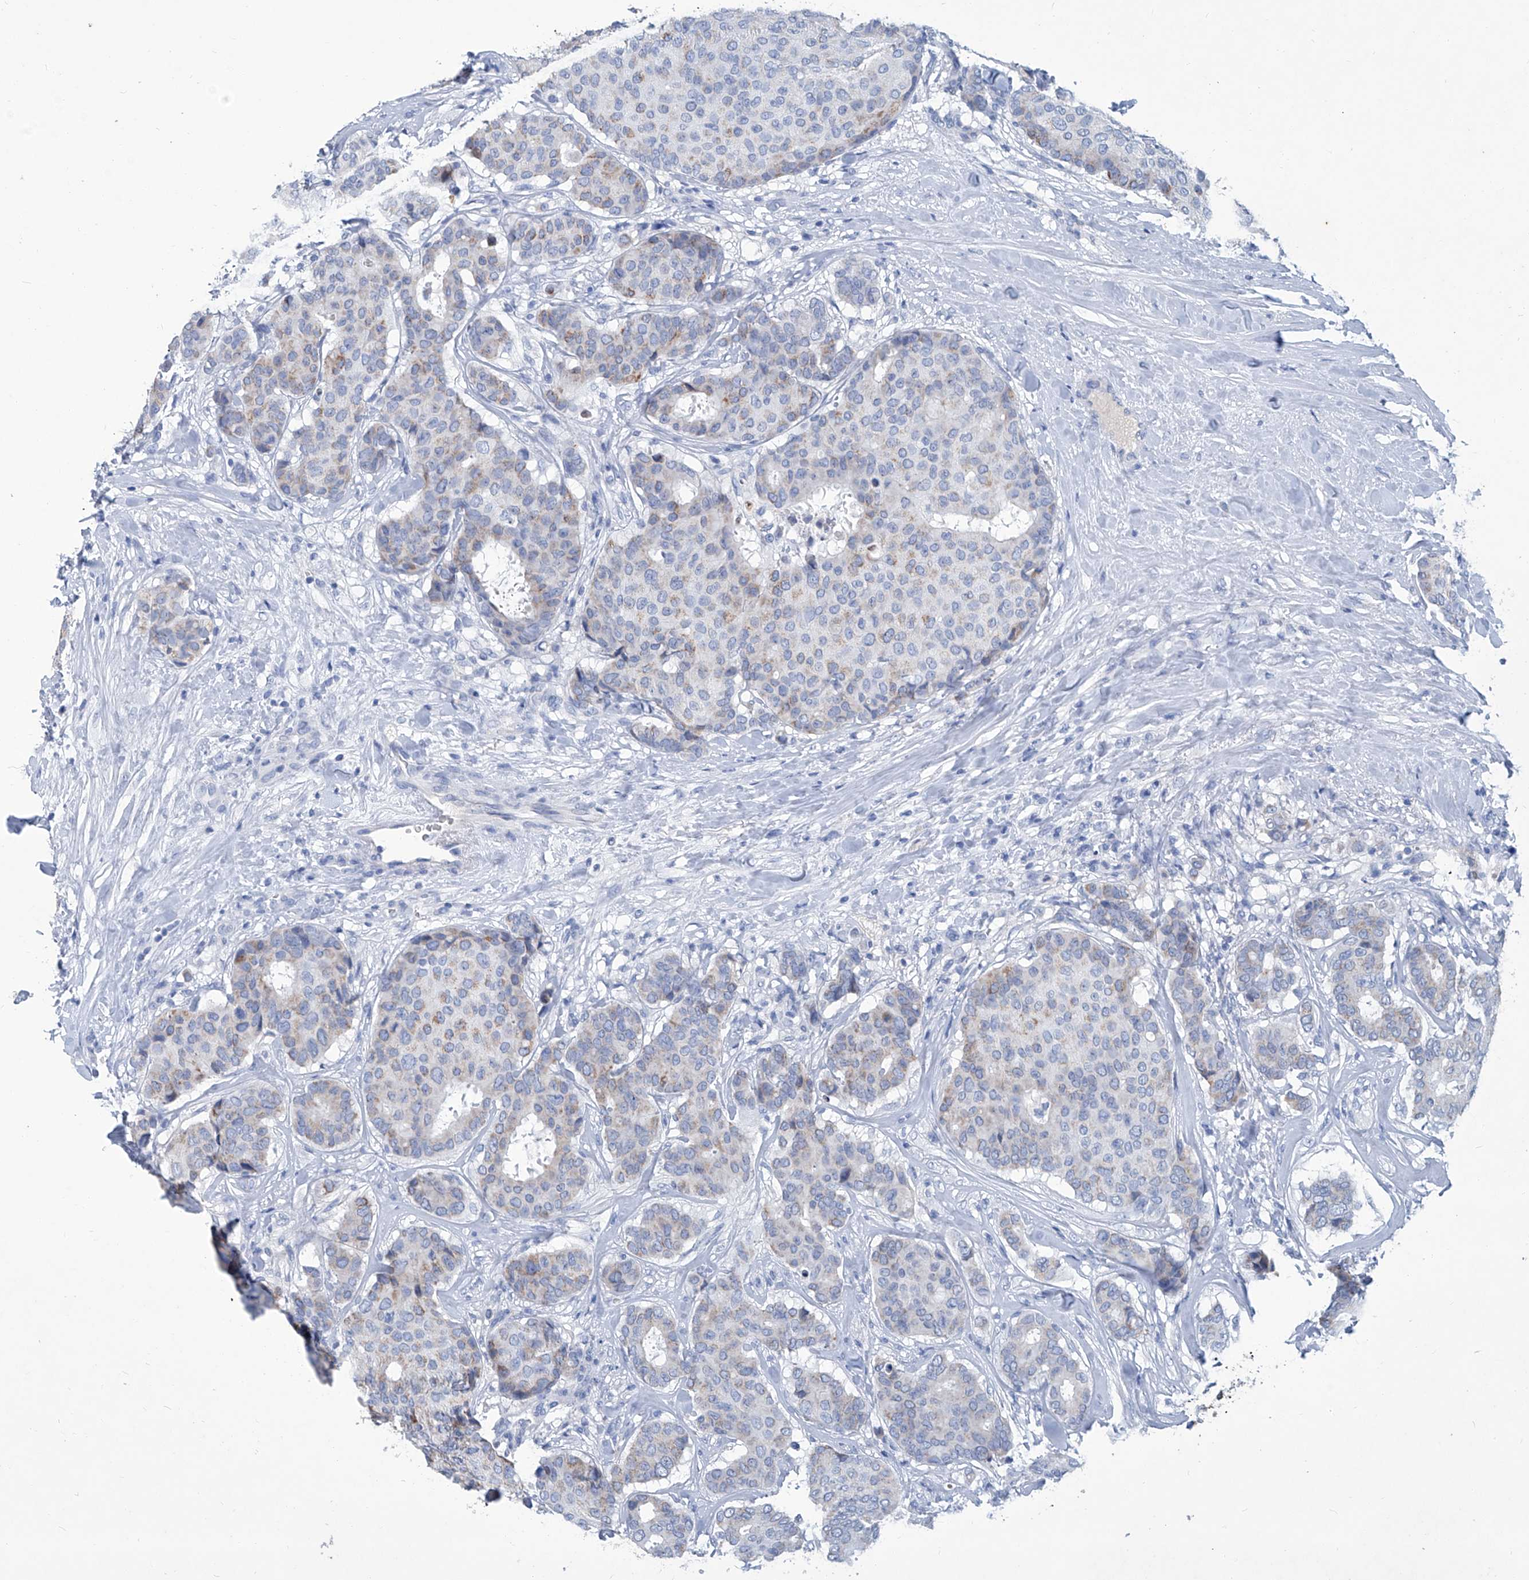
{"staining": {"intensity": "weak", "quantity": "<25%", "location": "cytoplasmic/membranous"}, "tissue": "breast cancer", "cell_type": "Tumor cells", "image_type": "cancer", "snomed": [{"axis": "morphology", "description": "Duct carcinoma"}, {"axis": "topography", "description": "Breast"}], "caption": "Tumor cells show no significant positivity in breast cancer (infiltrating ductal carcinoma). (Stains: DAB (3,3'-diaminobenzidine) immunohistochemistry (IHC) with hematoxylin counter stain, Microscopy: brightfield microscopy at high magnification).", "gene": "MTARC1", "patient": {"sex": "female", "age": 75}}